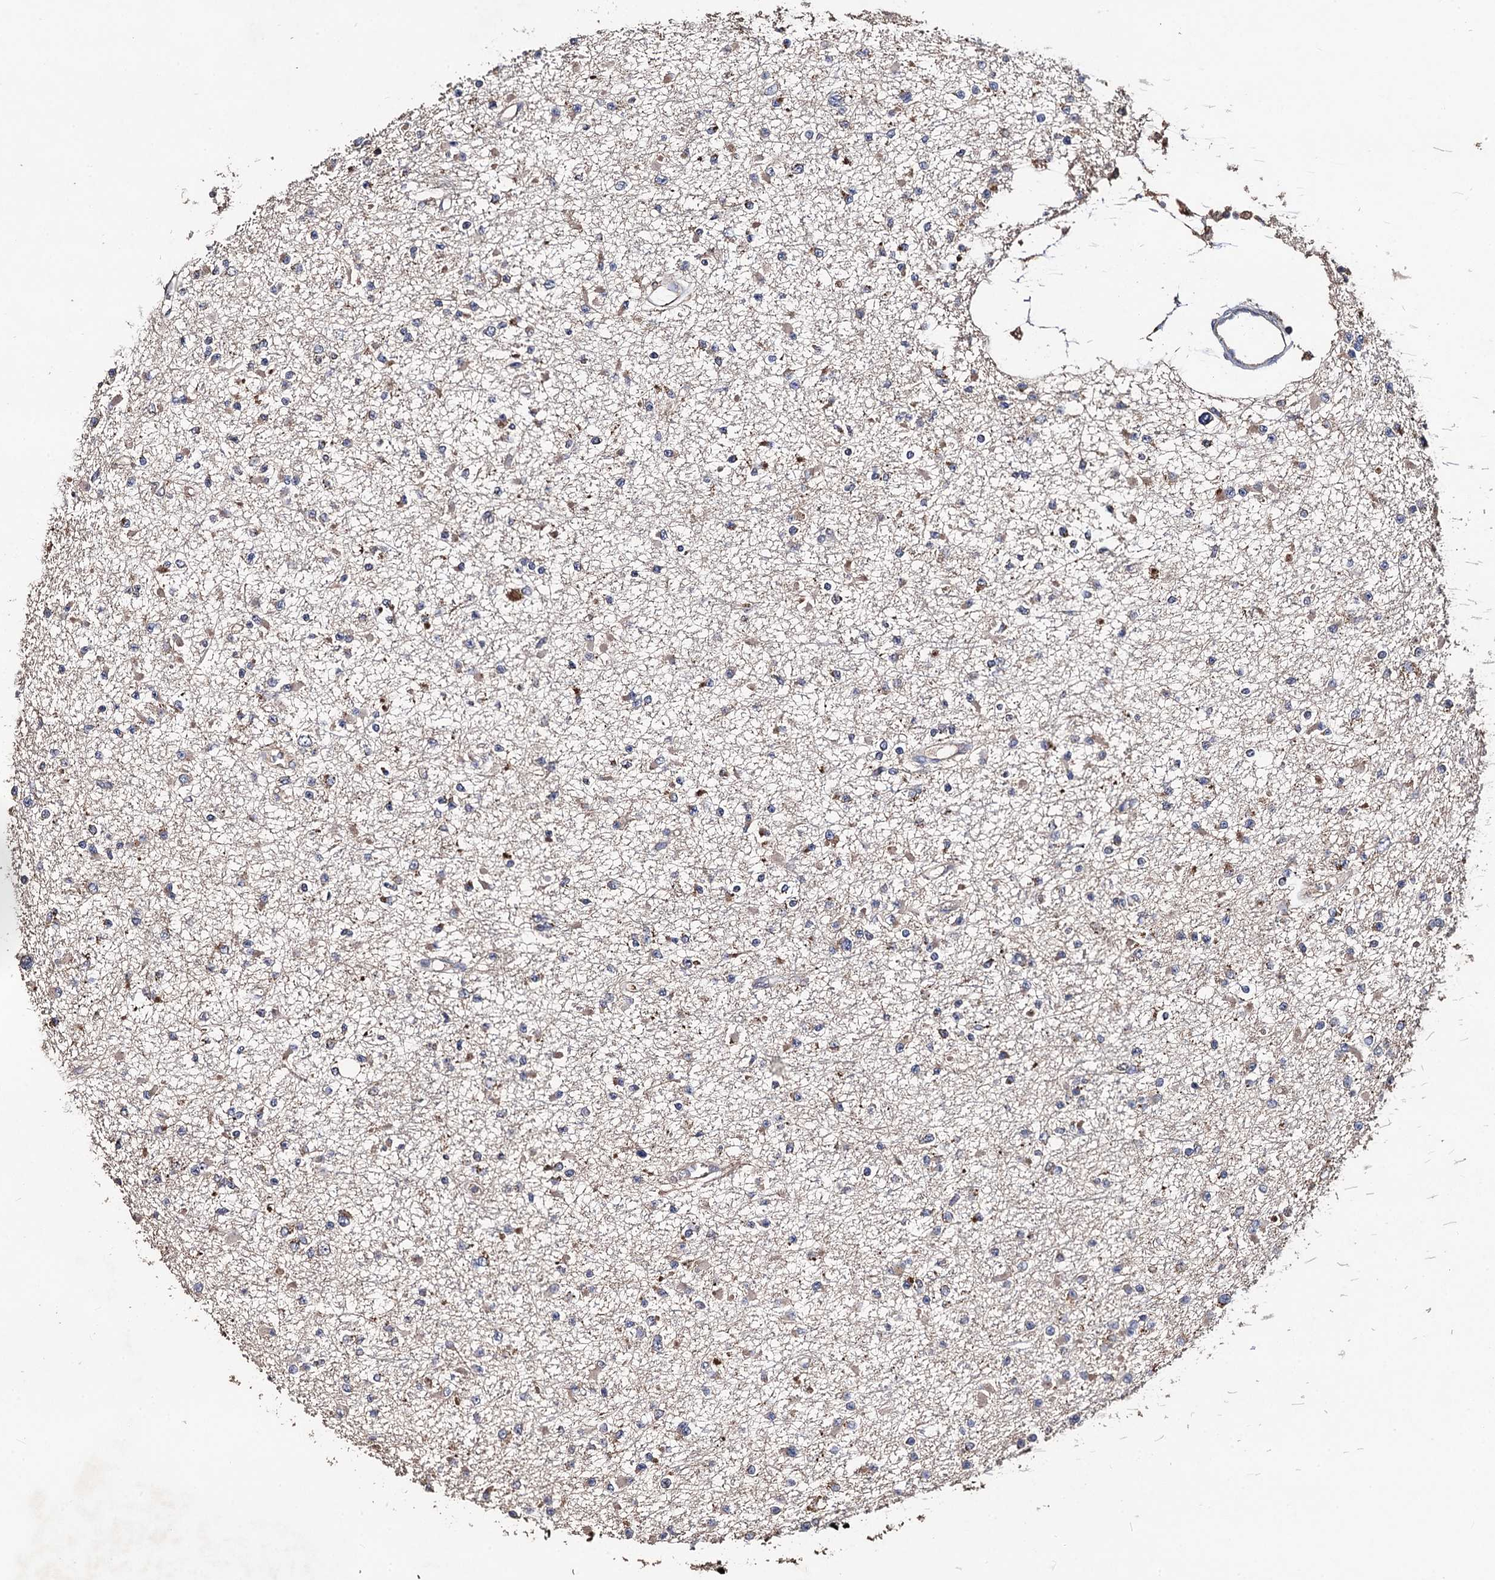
{"staining": {"intensity": "weak", "quantity": "25%-75%", "location": "cytoplasmic/membranous"}, "tissue": "glioma", "cell_type": "Tumor cells", "image_type": "cancer", "snomed": [{"axis": "morphology", "description": "Glioma, malignant, Low grade"}, {"axis": "topography", "description": "Brain"}], "caption": "Human glioma stained with a protein marker demonstrates weak staining in tumor cells.", "gene": "PPTC7", "patient": {"sex": "female", "age": 22}}